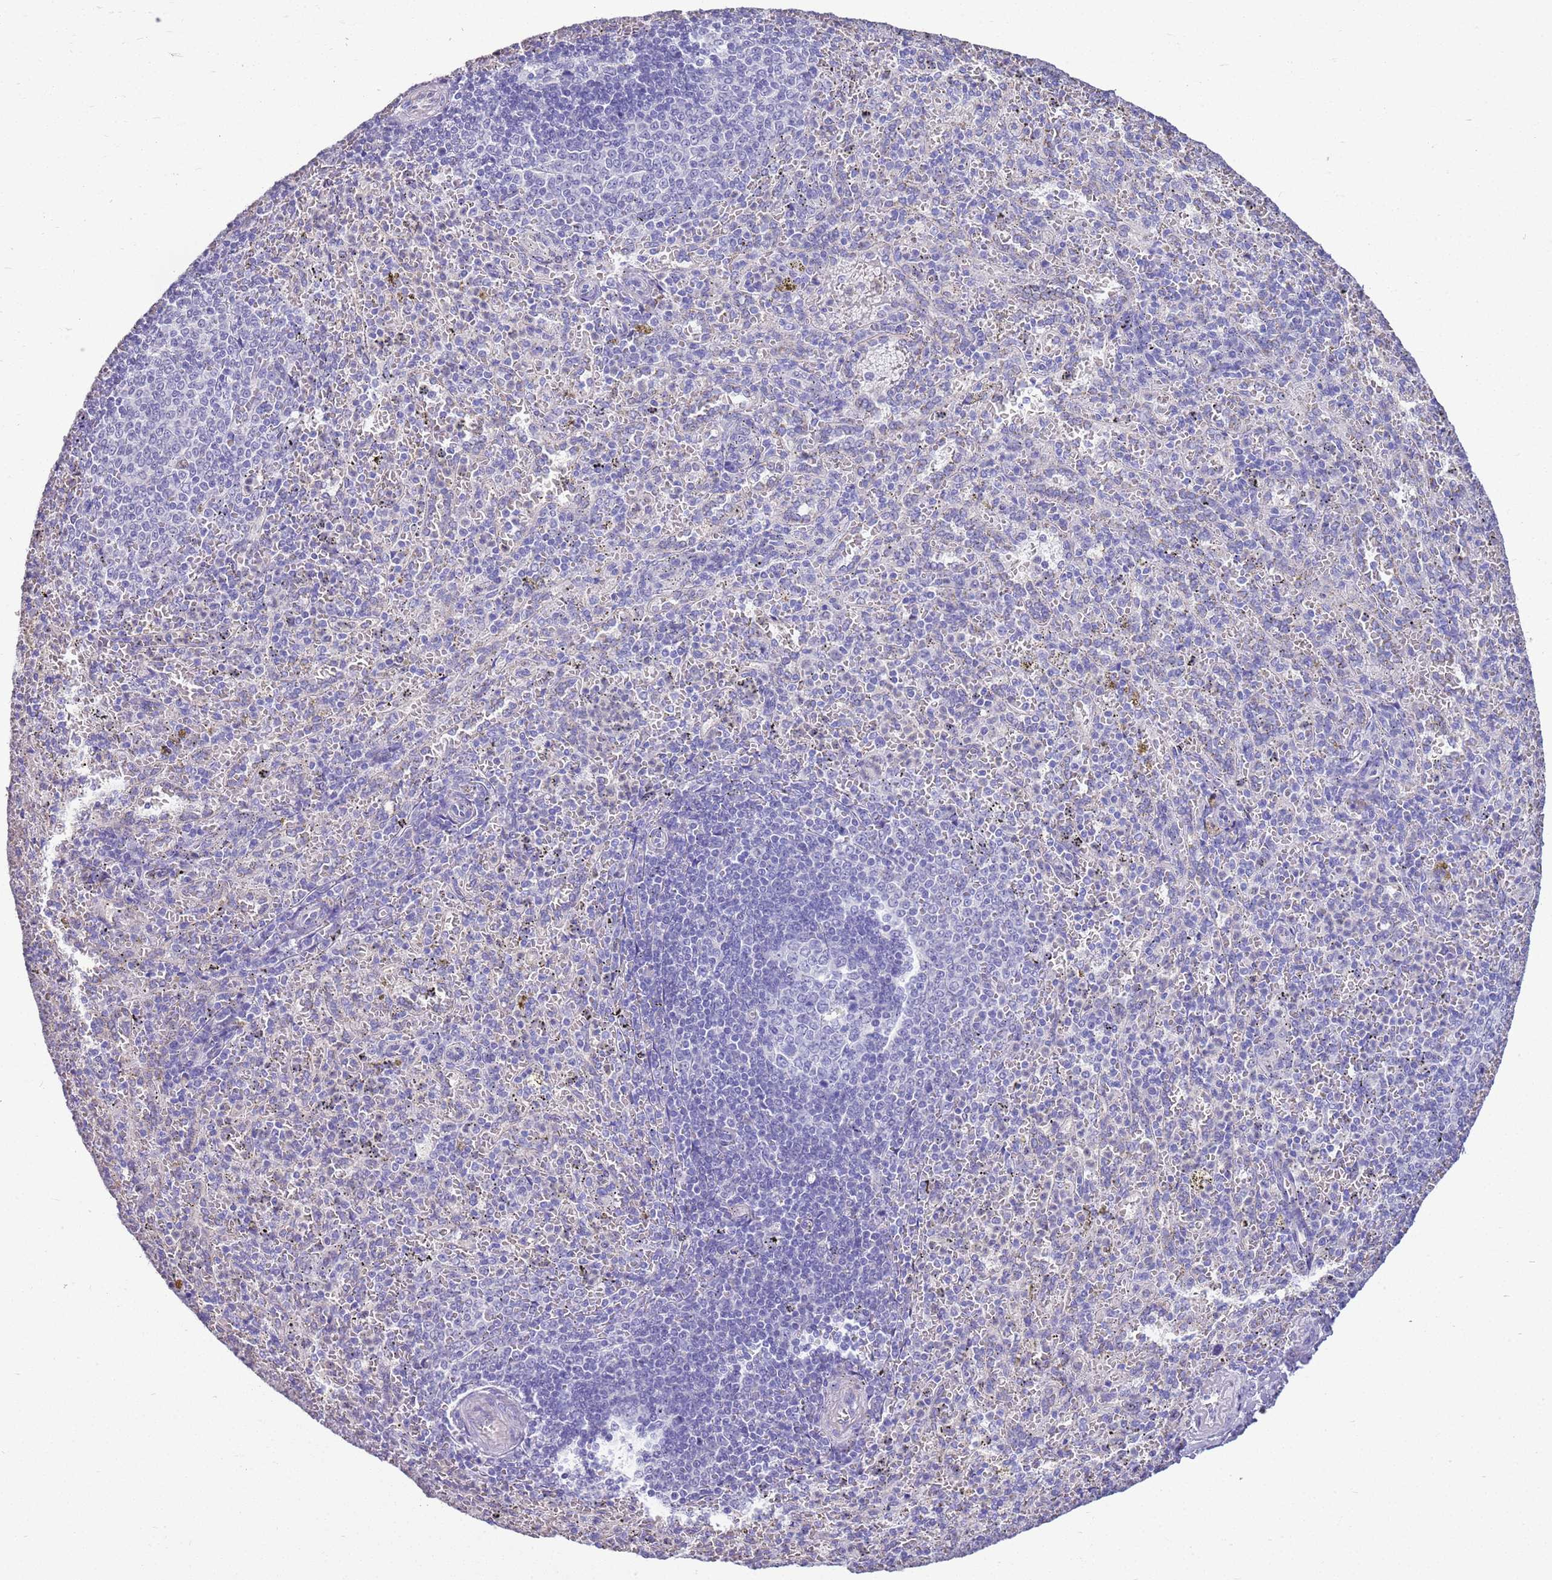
{"staining": {"intensity": "negative", "quantity": "none", "location": "none"}, "tissue": "spleen", "cell_type": "Cells in red pulp", "image_type": "normal", "snomed": [{"axis": "morphology", "description": "Normal tissue, NOS"}, {"axis": "topography", "description": "Spleen"}], "caption": "Immunohistochemical staining of unremarkable human spleen displays no significant expression in cells in red pulp.", "gene": "CTRC", "patient": {"sex": "female", "age": 21}}